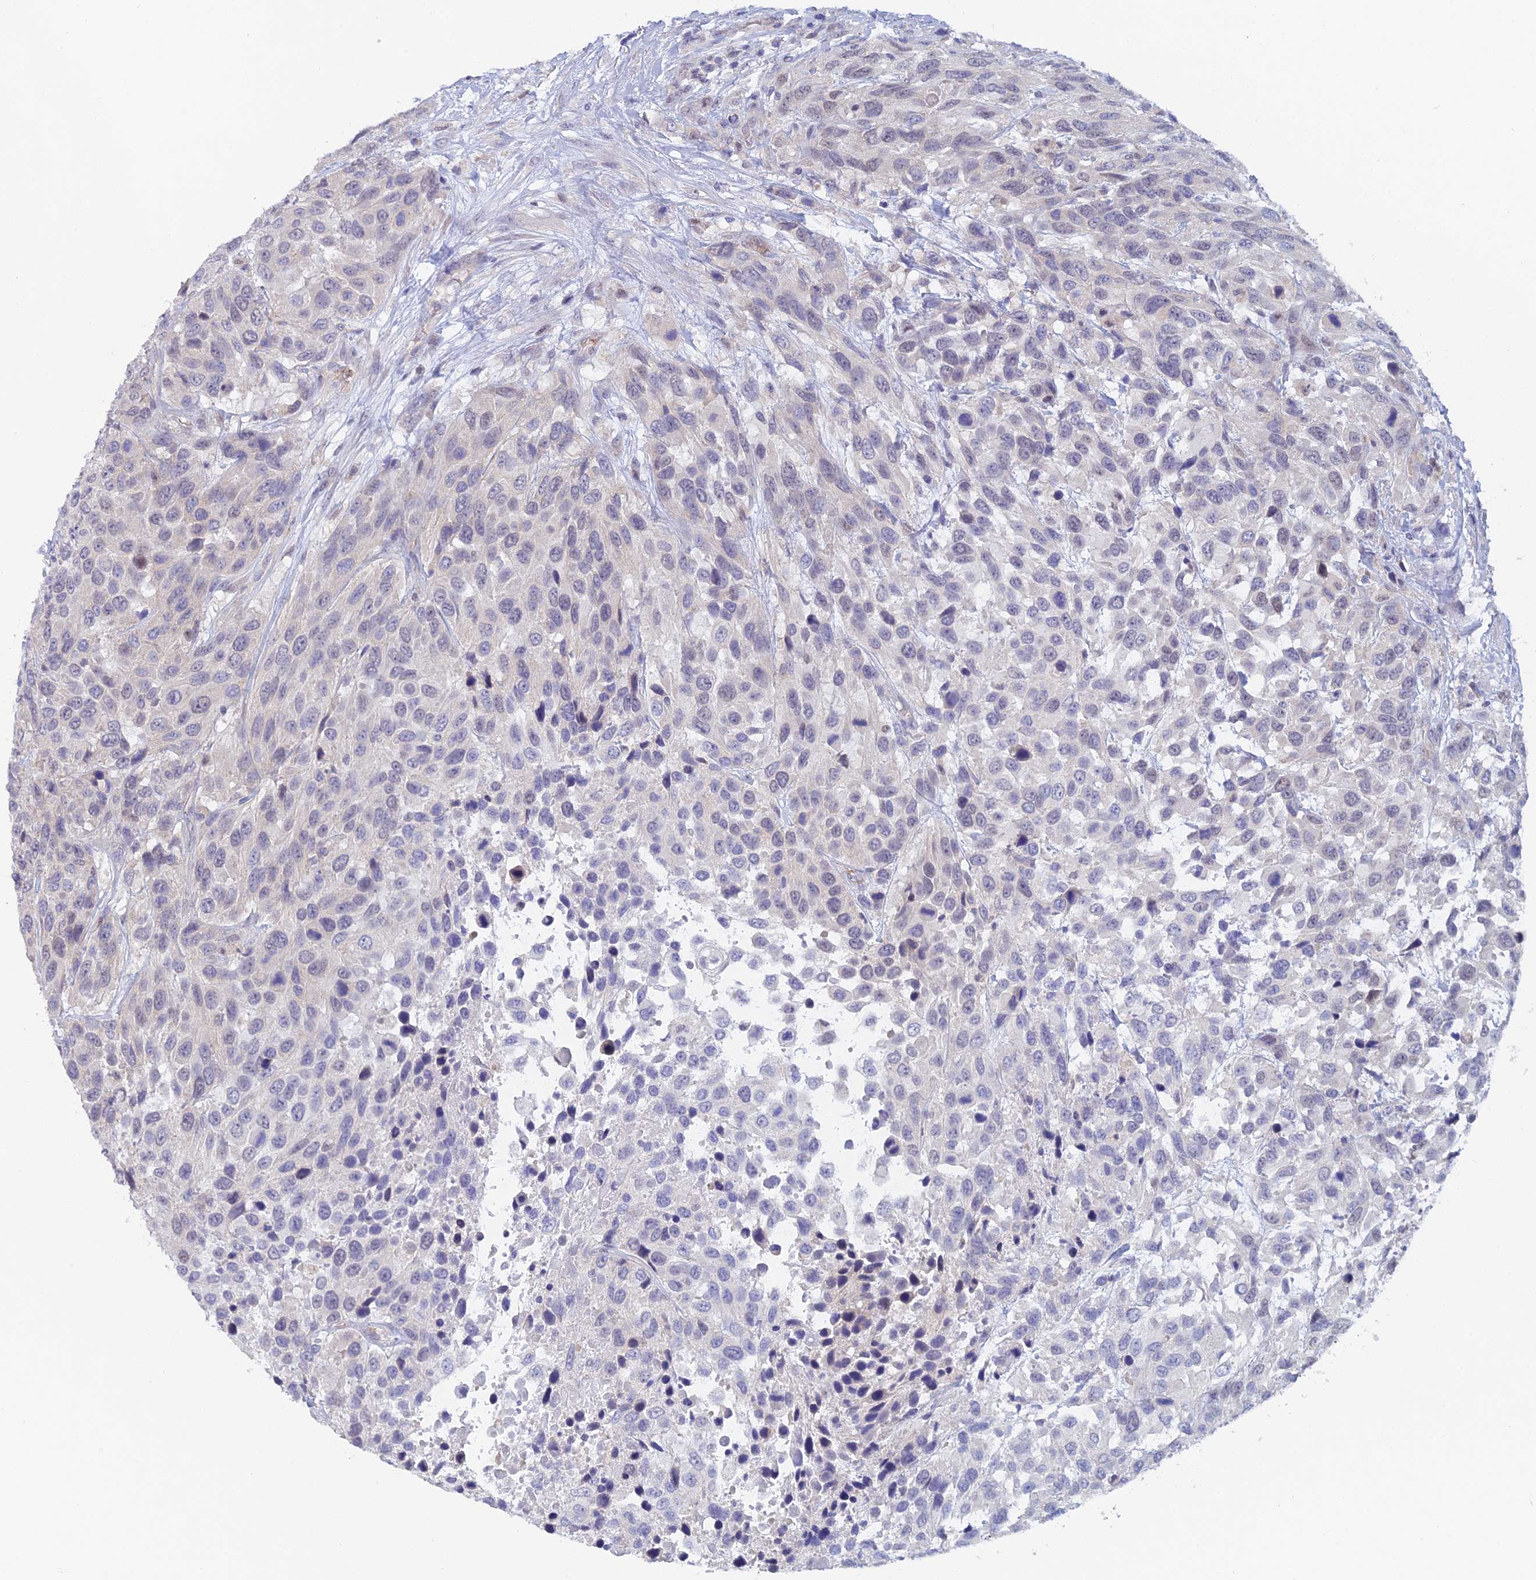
{"staining": {"intensity": "negative", "quantity": "none", "location": "none"}, "tissue": "urothelial cancer", "cell_type": "Tumor cells", "image_type": "cancer", "snomed": [{"axis": "morphology", "description": "Urothelial carcinoma, High grade"}, {"axis": "topography", "description": "Urinary bladder"}], "caption": "High magnification brightfield microscopy of urothelial cancer stained with DAB (brown) and counterstained with hematoxylin (blue): tumor cells show no significant expression.", "gene": "GIPC1", "patient": {"sex": "female", "age": 70}}